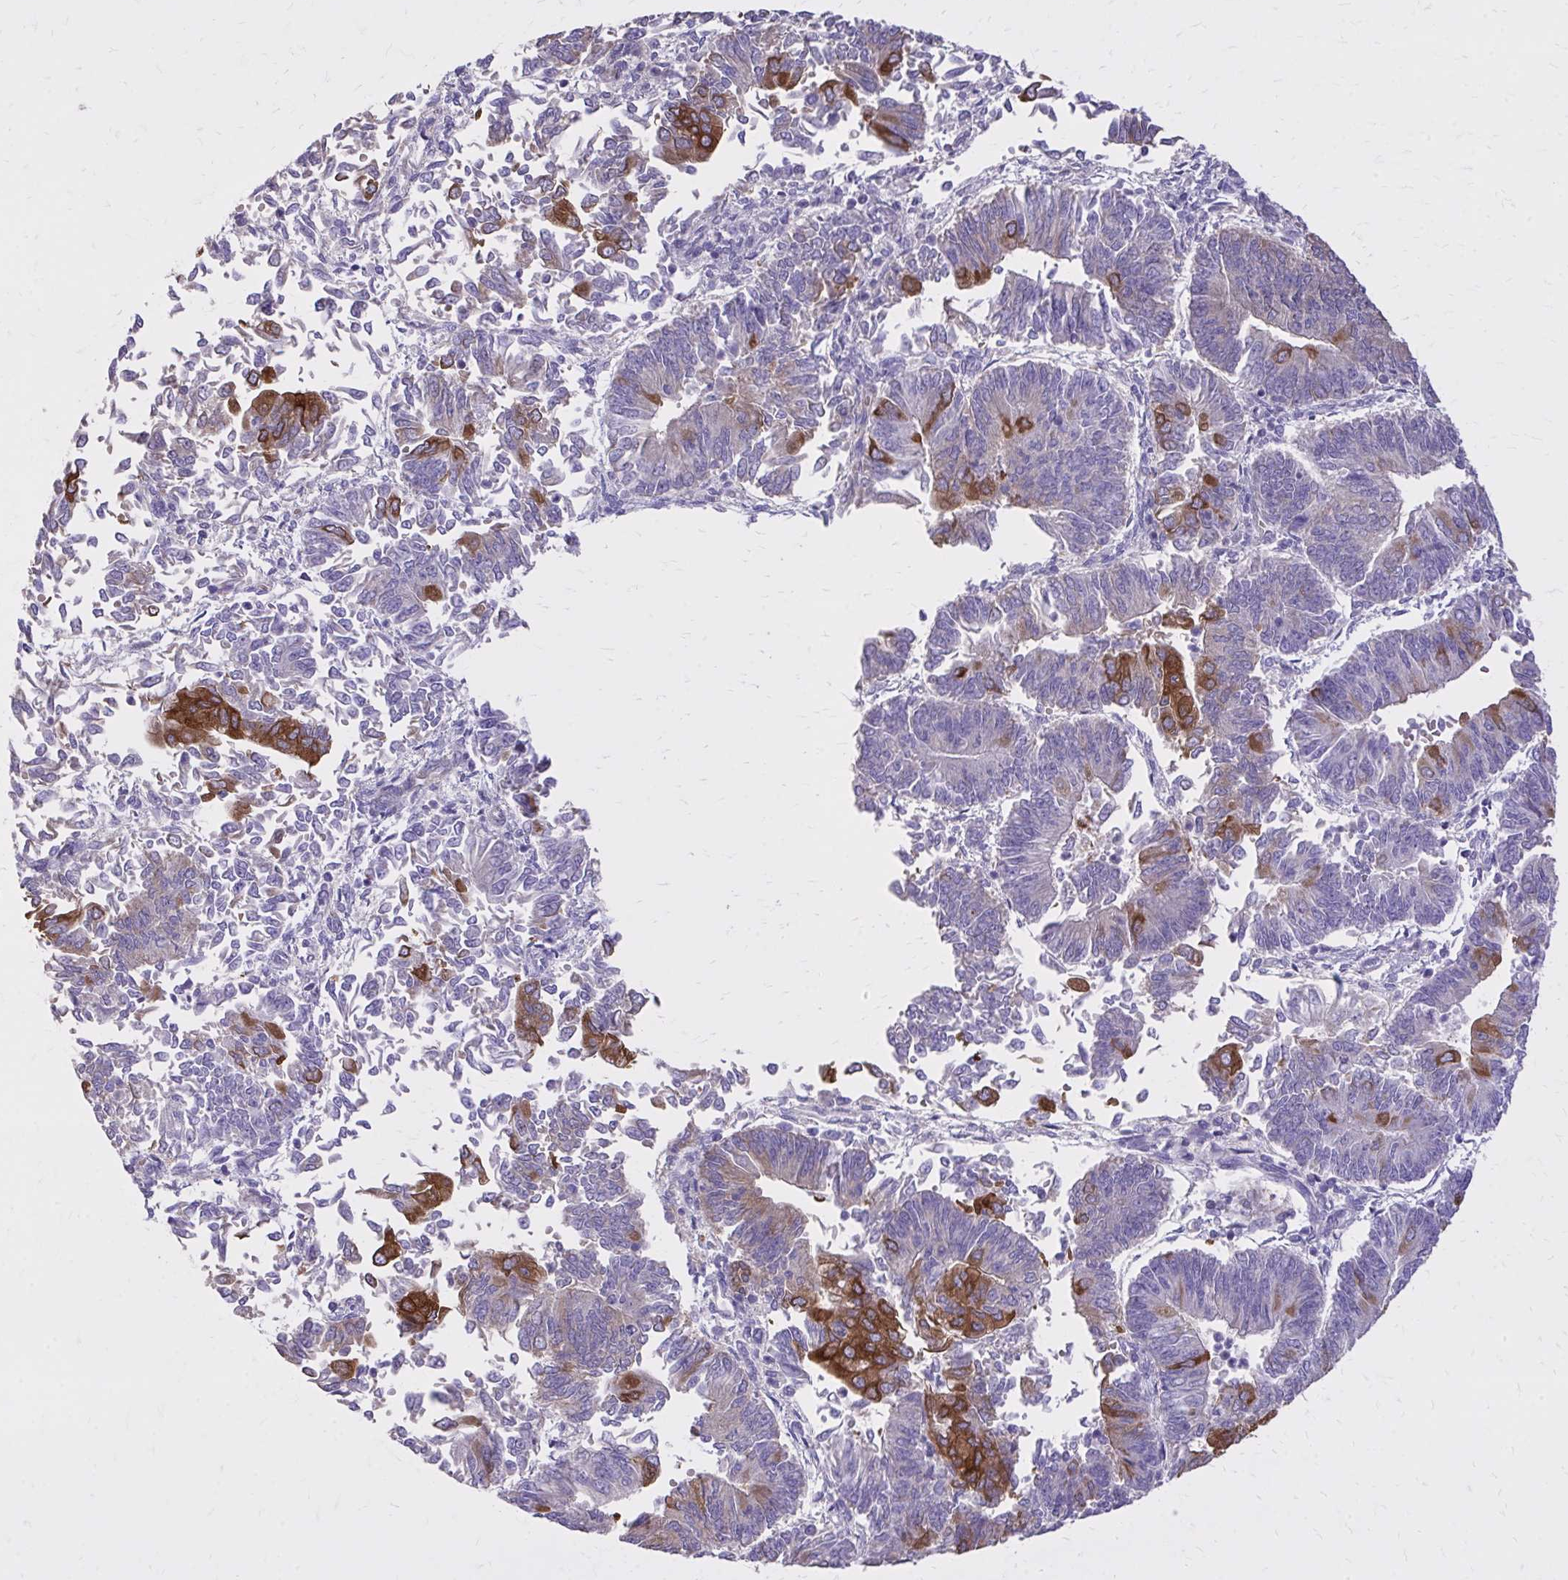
{"staining": {"intensity": "strong", "quantity": "<25%", "location": "cytoplasmic/membranous"}, "tissue": "endometrial cancer", "cell_type": "Tumor cells", "image_type": "cancer", "snomed": [{"axis": "morphology", "description": "Adenocarcinoma, NOS"}, {"axis": "topography", "description": "Endometrium"}], "caption": "IHC (DAB) staining of human endometrial cancer reveals strong cytoplasmic/membranous protein expression in approximately <25% of tumor cells.", "gene": "EPB41L1", "patient": {"sex": "female", "age": 65}}